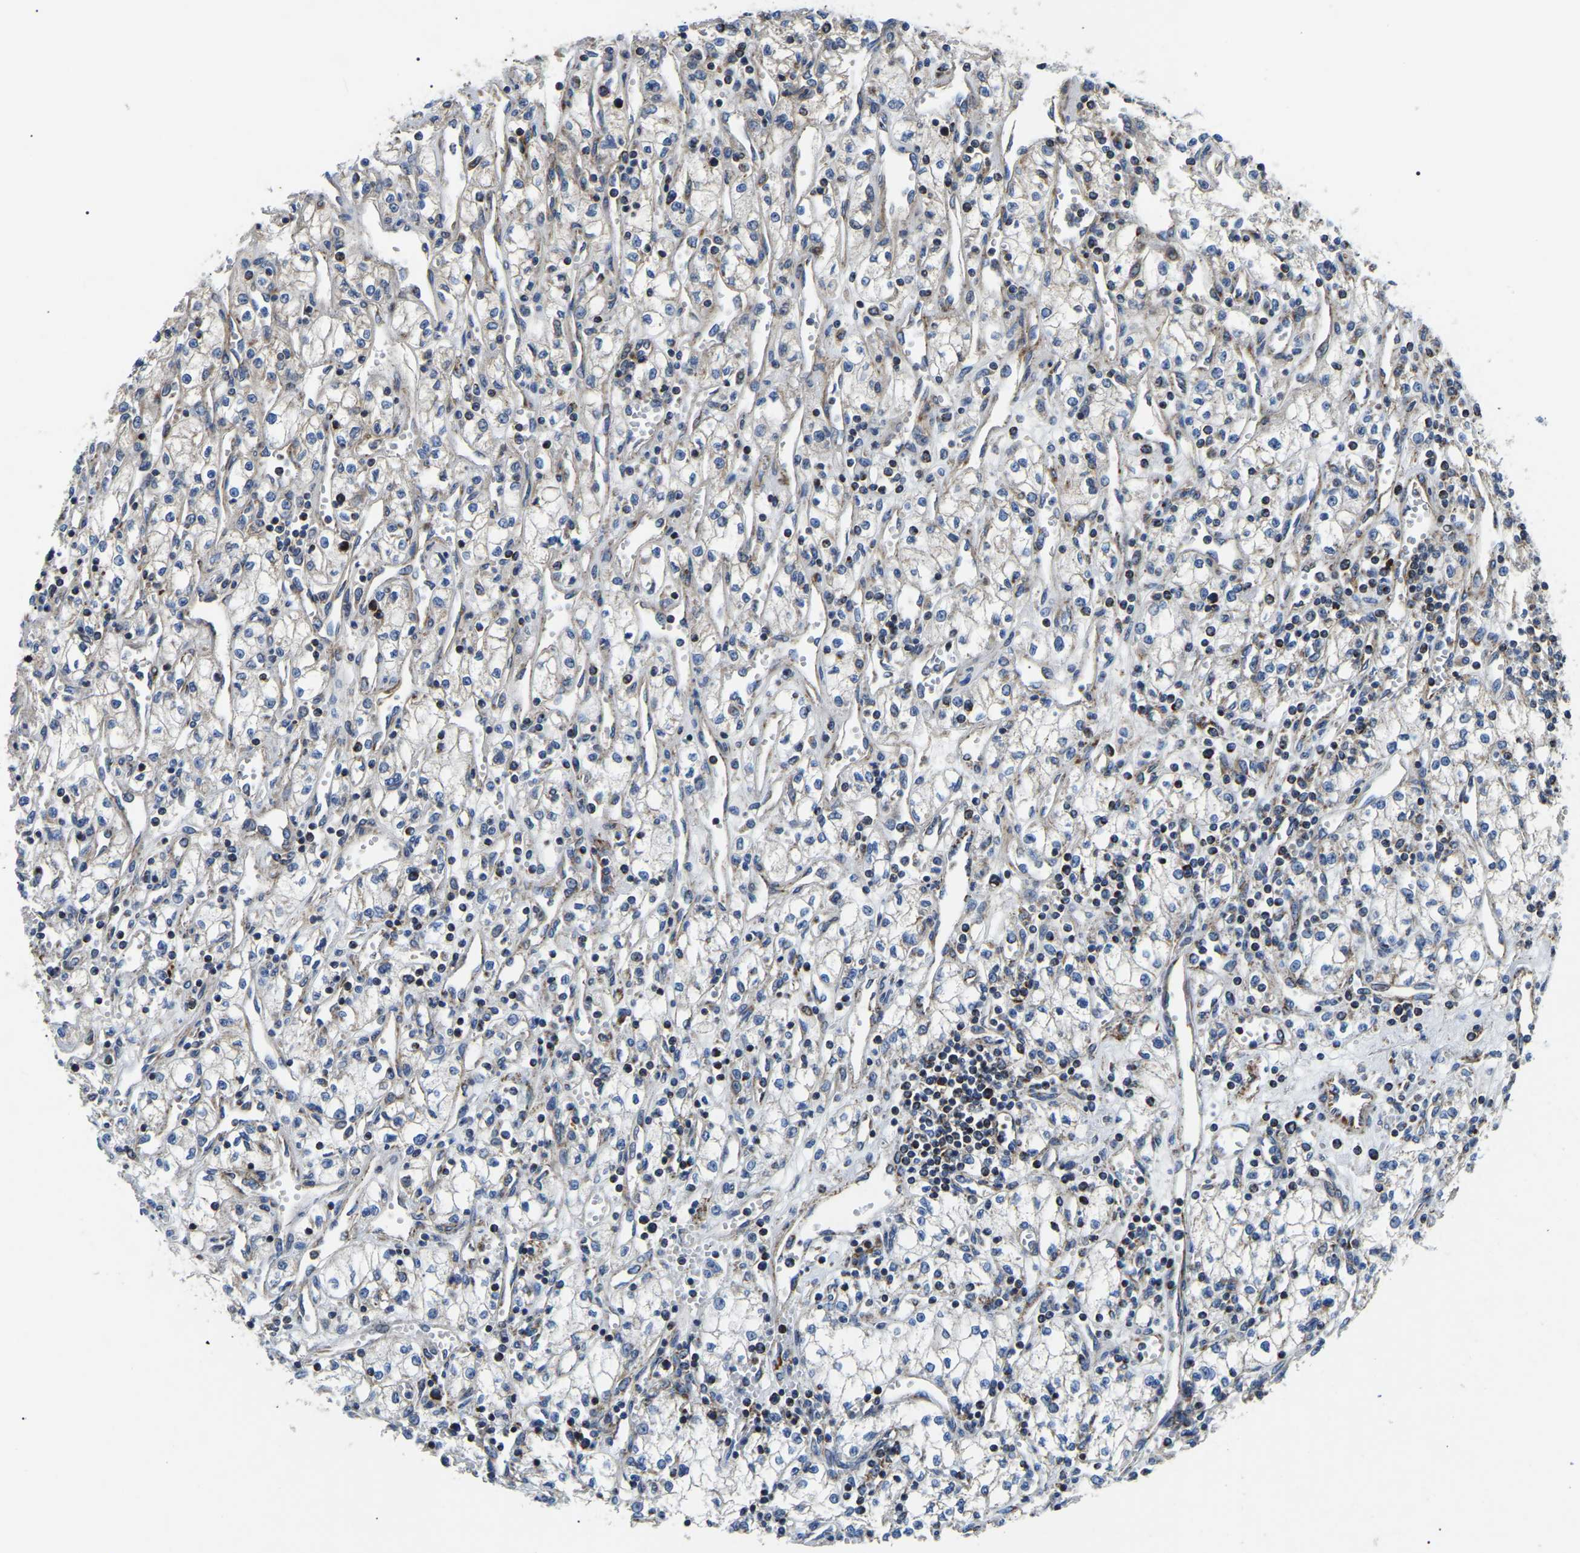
{"staining": {"intensity": "weak", "quantity": "25%-75%", "location": "cytoplasmic/membranous"}, "tissue": "renal cancer", "cell_type": "Tumor cells", "image_type": "cancer", "snomed": [{"axis": "morphology", "description": "Adenocarcinoma, NOS"}, {"axis": "topography", "description": "Kidney"}], "caption": "Immunohistochemical staining of human renal adenocarcinoma reveals low levels of weak cytoplasmic/membranous protein positivity in approximately 25%-75% of tumor cells.", "gene": "PPM1E", "patient": {"sex": "male", "age": 59}}